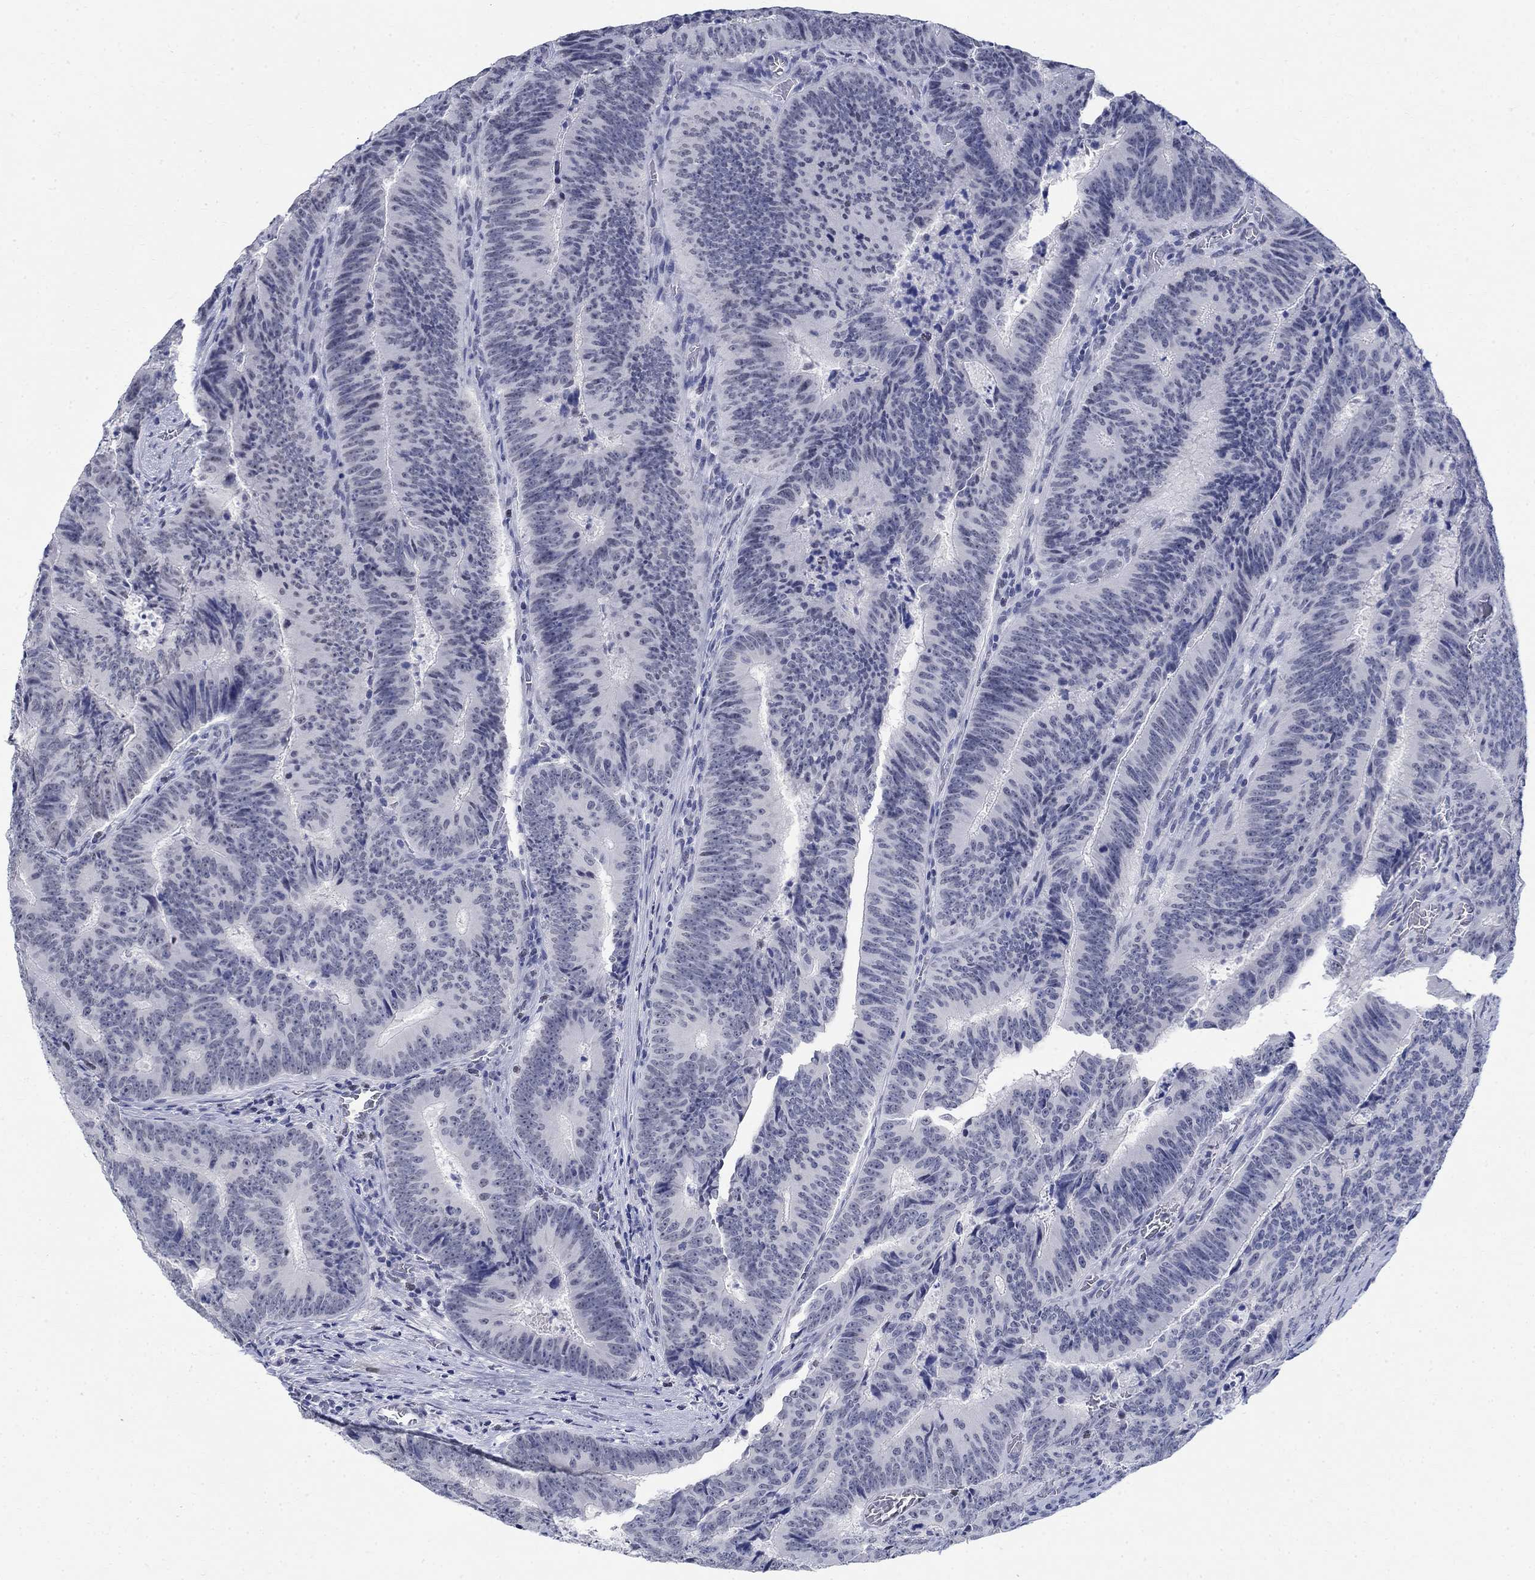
{"staining": {"intensity": "negative", "quantity": "none", "location": "none"}, "tissue": "colorectal cancer", "cell_type": "Tumor cells", "image_type": "cancer", "snomed": [{"axis": "morphology", "description": "Adenocarcinoma, NOS"}, {"axis": "topography", "description": "Colon"}], "caption": "This is an immunohistochemistry photomicrograph of human colorectal adenocarcinoma. There is no positivity in tumor cells.", "gene": "ANKS1B", "patient": {"sex": "female", "age": 82}}